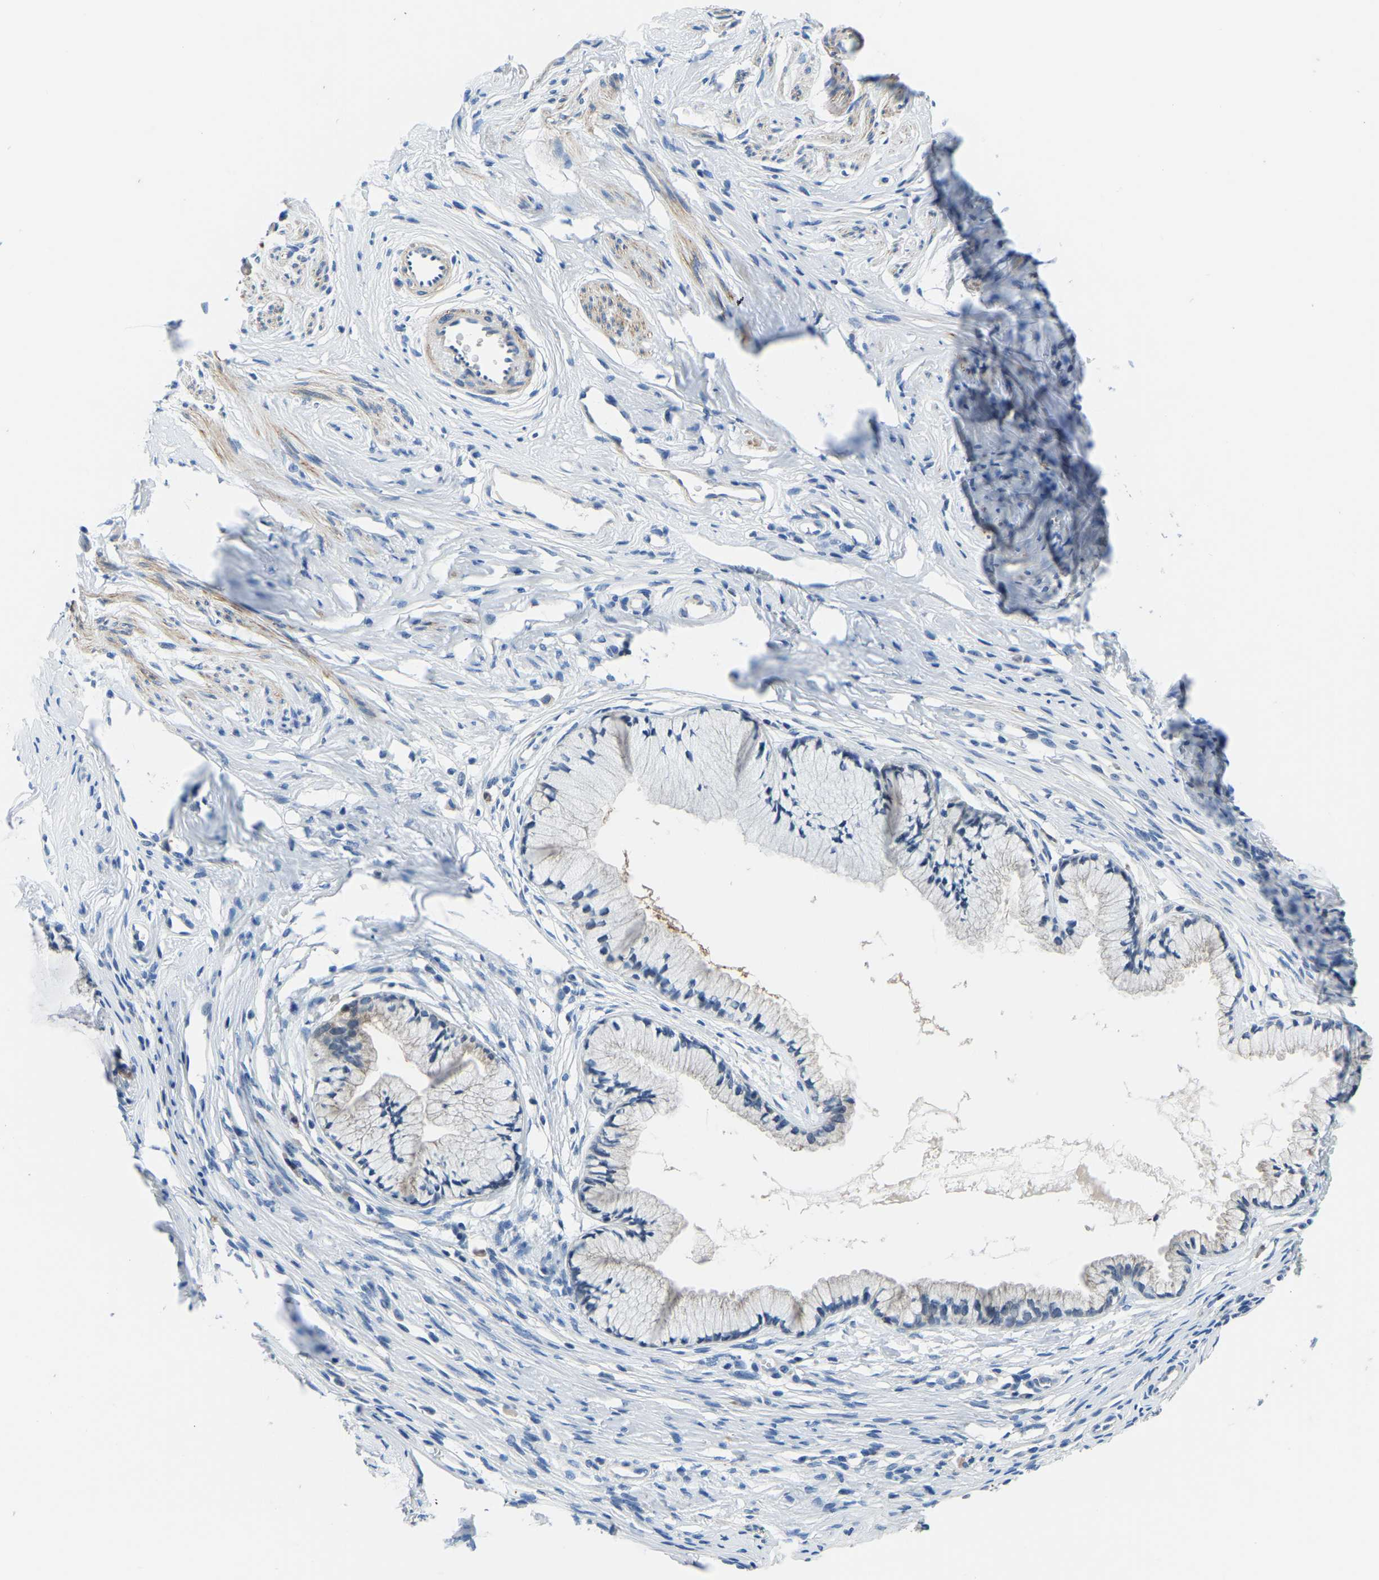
{"staining": {"intensity": "weak", "quantity": "<25%", "location": "cytoplasmic/membranous"}, "tissue": "cervix", "cell_type": "Glandular cells", "image_type": "normal", "snomed": [{"axis": "morphology", "description": "Normal tissue, NOS"}, {"axis": "topography", "description": "Cervix"}], "caption": "Immunohistochemistry histopathology image of benign cervix: cervix stained with DAB (3,3'-diaminobenzidine) shows no significant protein staining in glandular cells. (DAB (3,3'-diaminobenzidine) immunohistochemistry, high magnification).", "gene": "LIAS", "patient": {"sex": "female", "age": 77}}